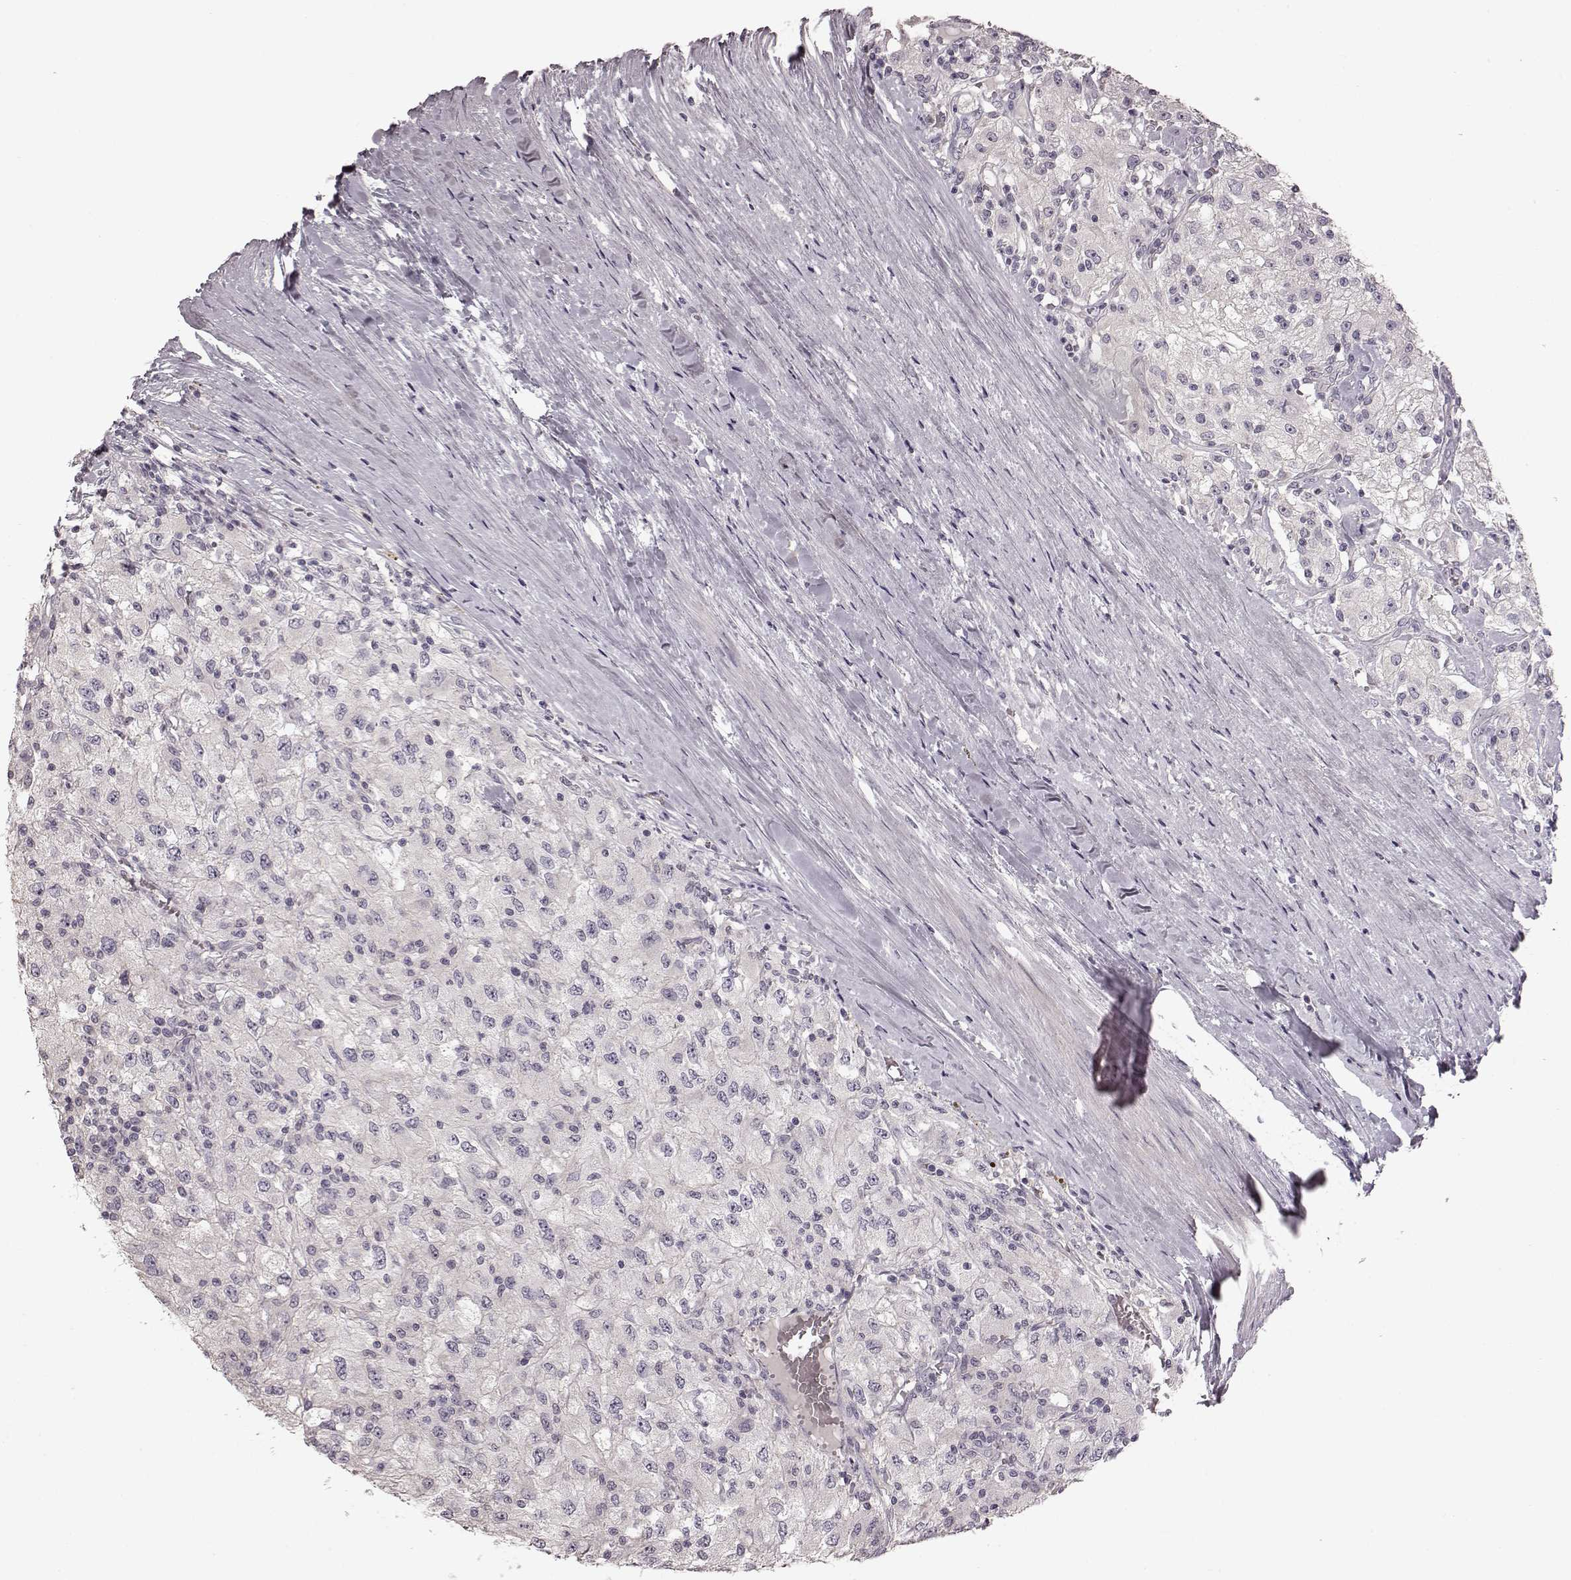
{"staining": {"intensity": "negative", "quantity": "none", "location": "none"}, "tissue": "renal cancer", "cell_type": "Tumor cells", "image_type": "cancer", "snomed": [{"axis": "morphology", "description": "Adenocarcinoma, NOS"}, {"axis": "topography", "description": "Kidney"}], "caption": "An IHC photomicrograph of renal adenocarcinoma is shown. There is no staining in tumor cells of renal adenocarcinoma.", "gene": "MIA", "patient": {"sex": "female", "age": 67}}